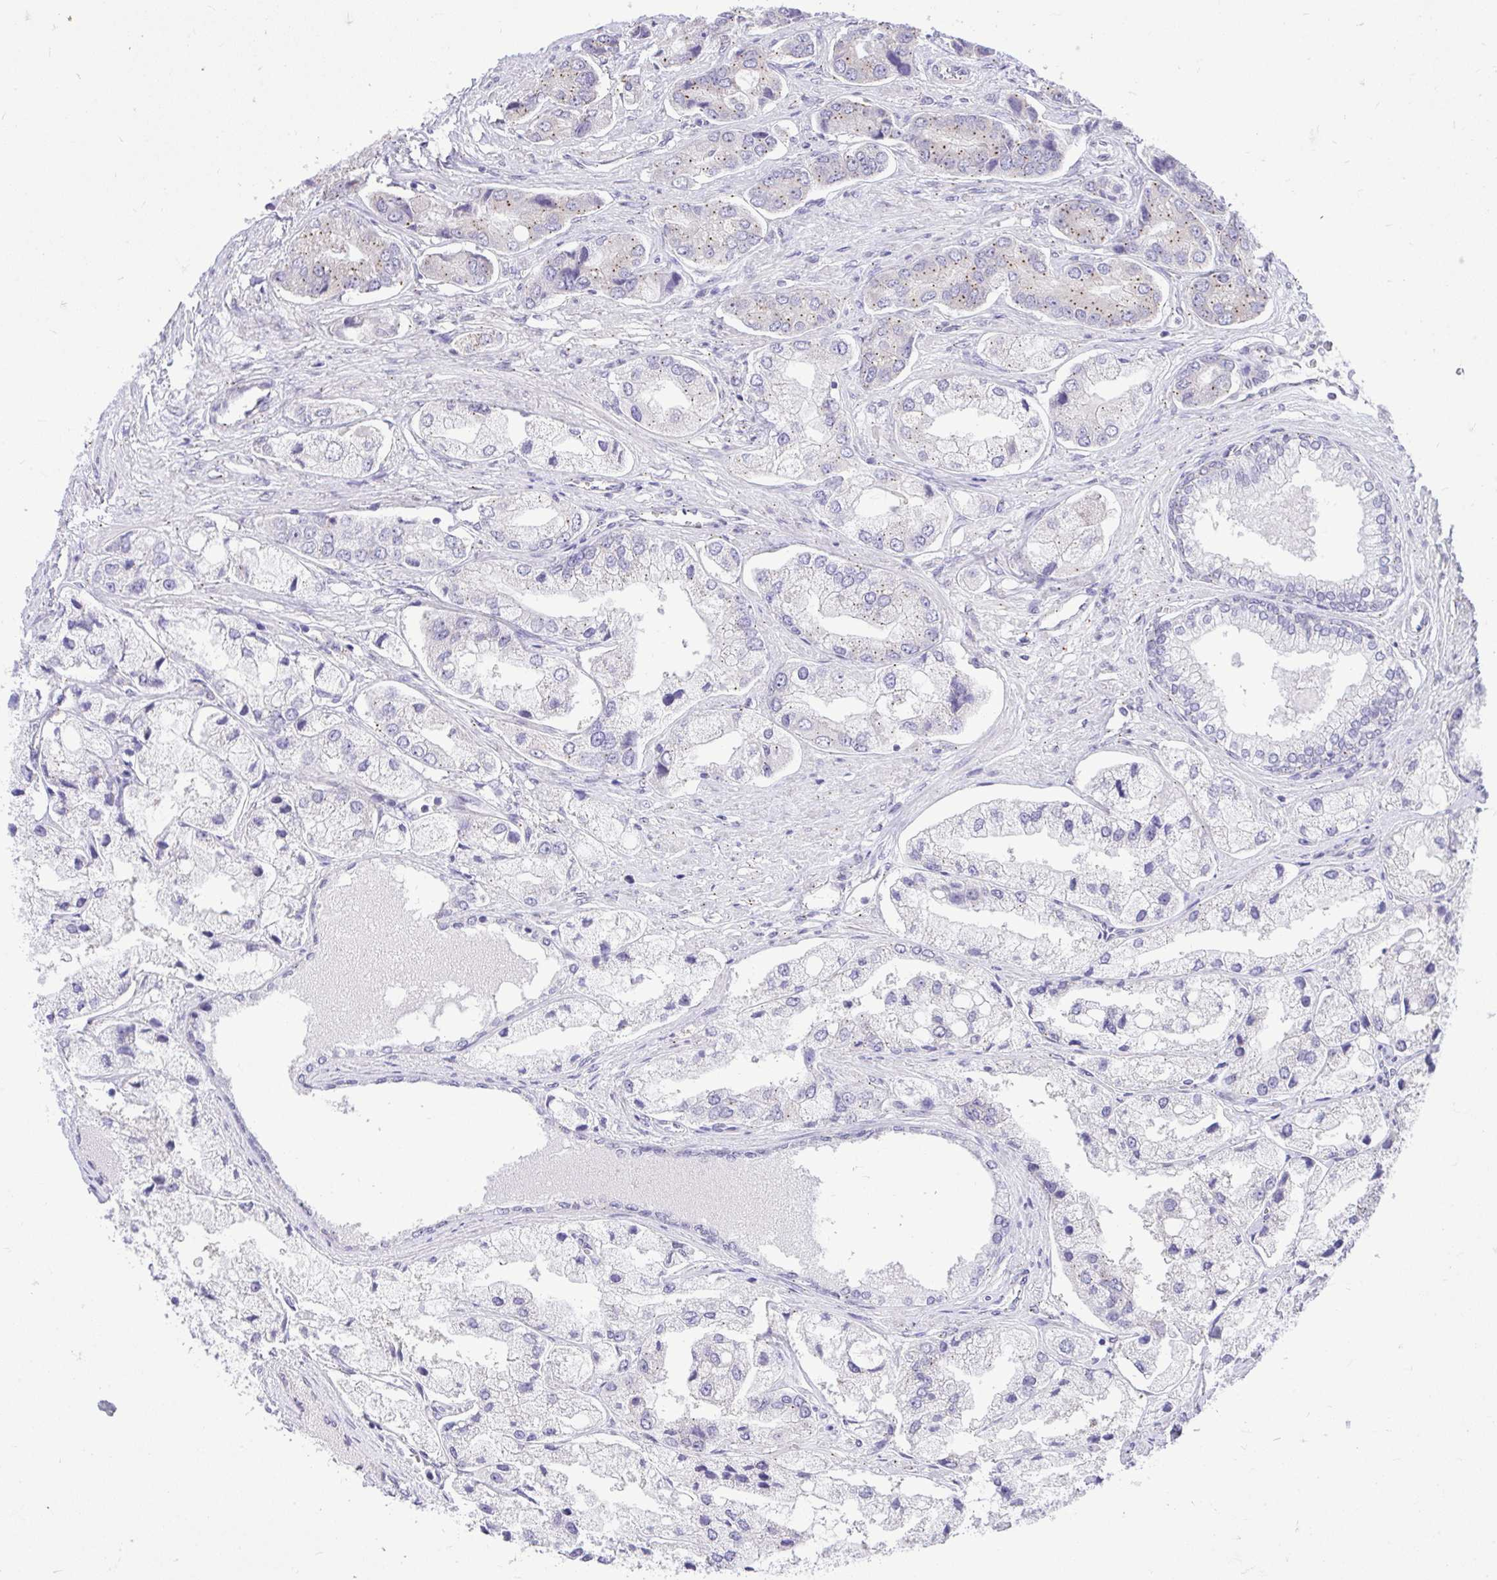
{"staining": {"intensity": "moderate", "quantity": "<25%", "location": "cytoplasmic/membranous"}, "tissue": "prostate cancer", "cell_type": "Tumor cells", "image_type": "cancer", "snomed": [{"axis": "morphology", "description": "Adenocarcinoma, Low grade"}, {"axis": "topography", "description": "Prostate"}], "caption": "Immunohistochemistry (DAB) staining of human prostate cancer (adenocarcinoma (low-grade)) demonstrates moderate cytoplasmic/membranous protein staining in about <25% of tumor cells.", "gene": "CEACAM18", "patient": {"sex": "male", "age": 69}}